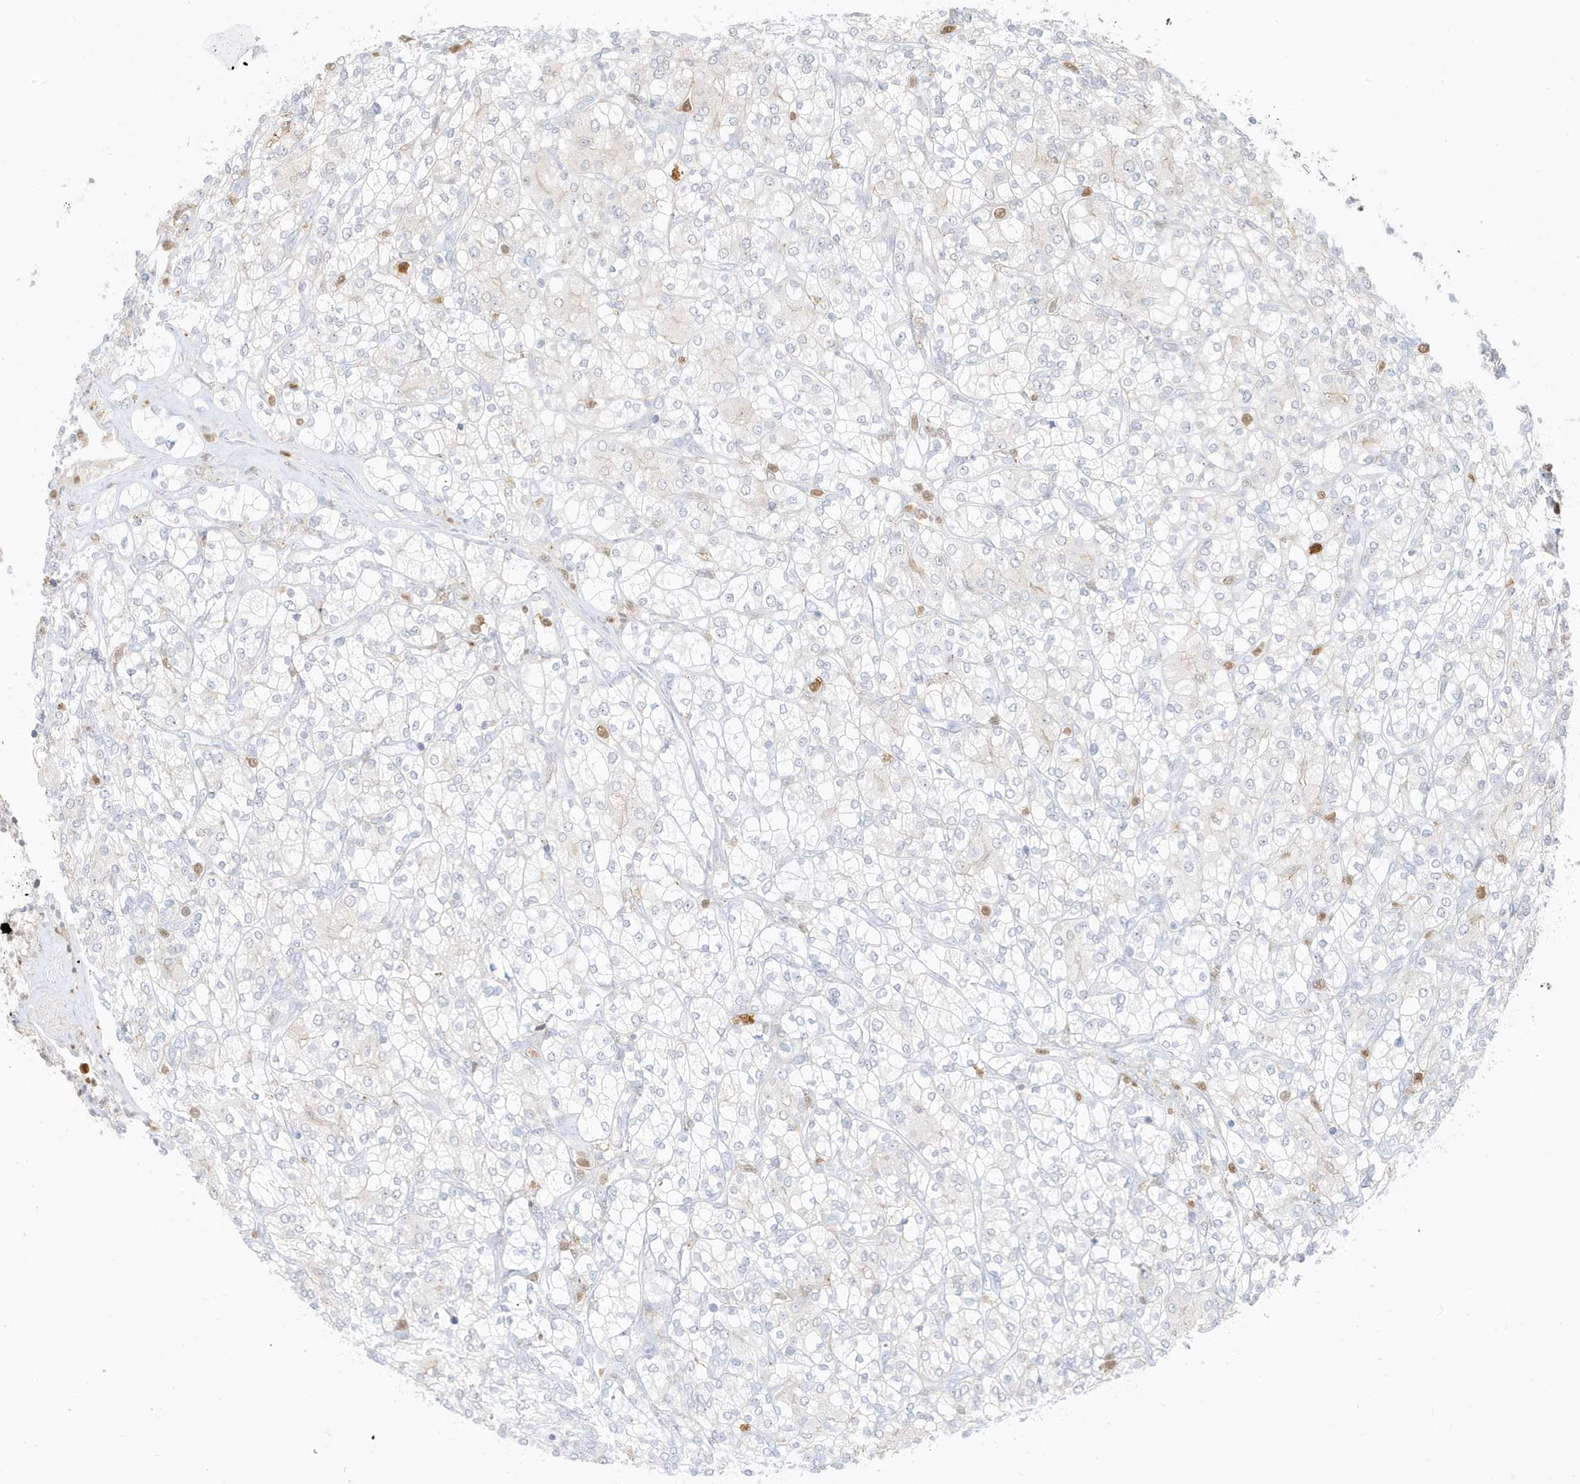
{"staining": {"intensity": "negative", "quantity": "none", "location": "none"}, "tissue": "renal cancer", "cell_type": "Tumor cells", "image_type": "cancer", "snomed": [{"axis": "morphology", "description": "Adenocarcinoma, NOS"}, {"axis": "topography", "description": "Kidney"}], "caption": "A photomicrograph of human renal cancer (adenocarcinoma) is negative for staining in tumor cells.", "gene": "GCA", "patient": {"sex": "male", "age": 77}}